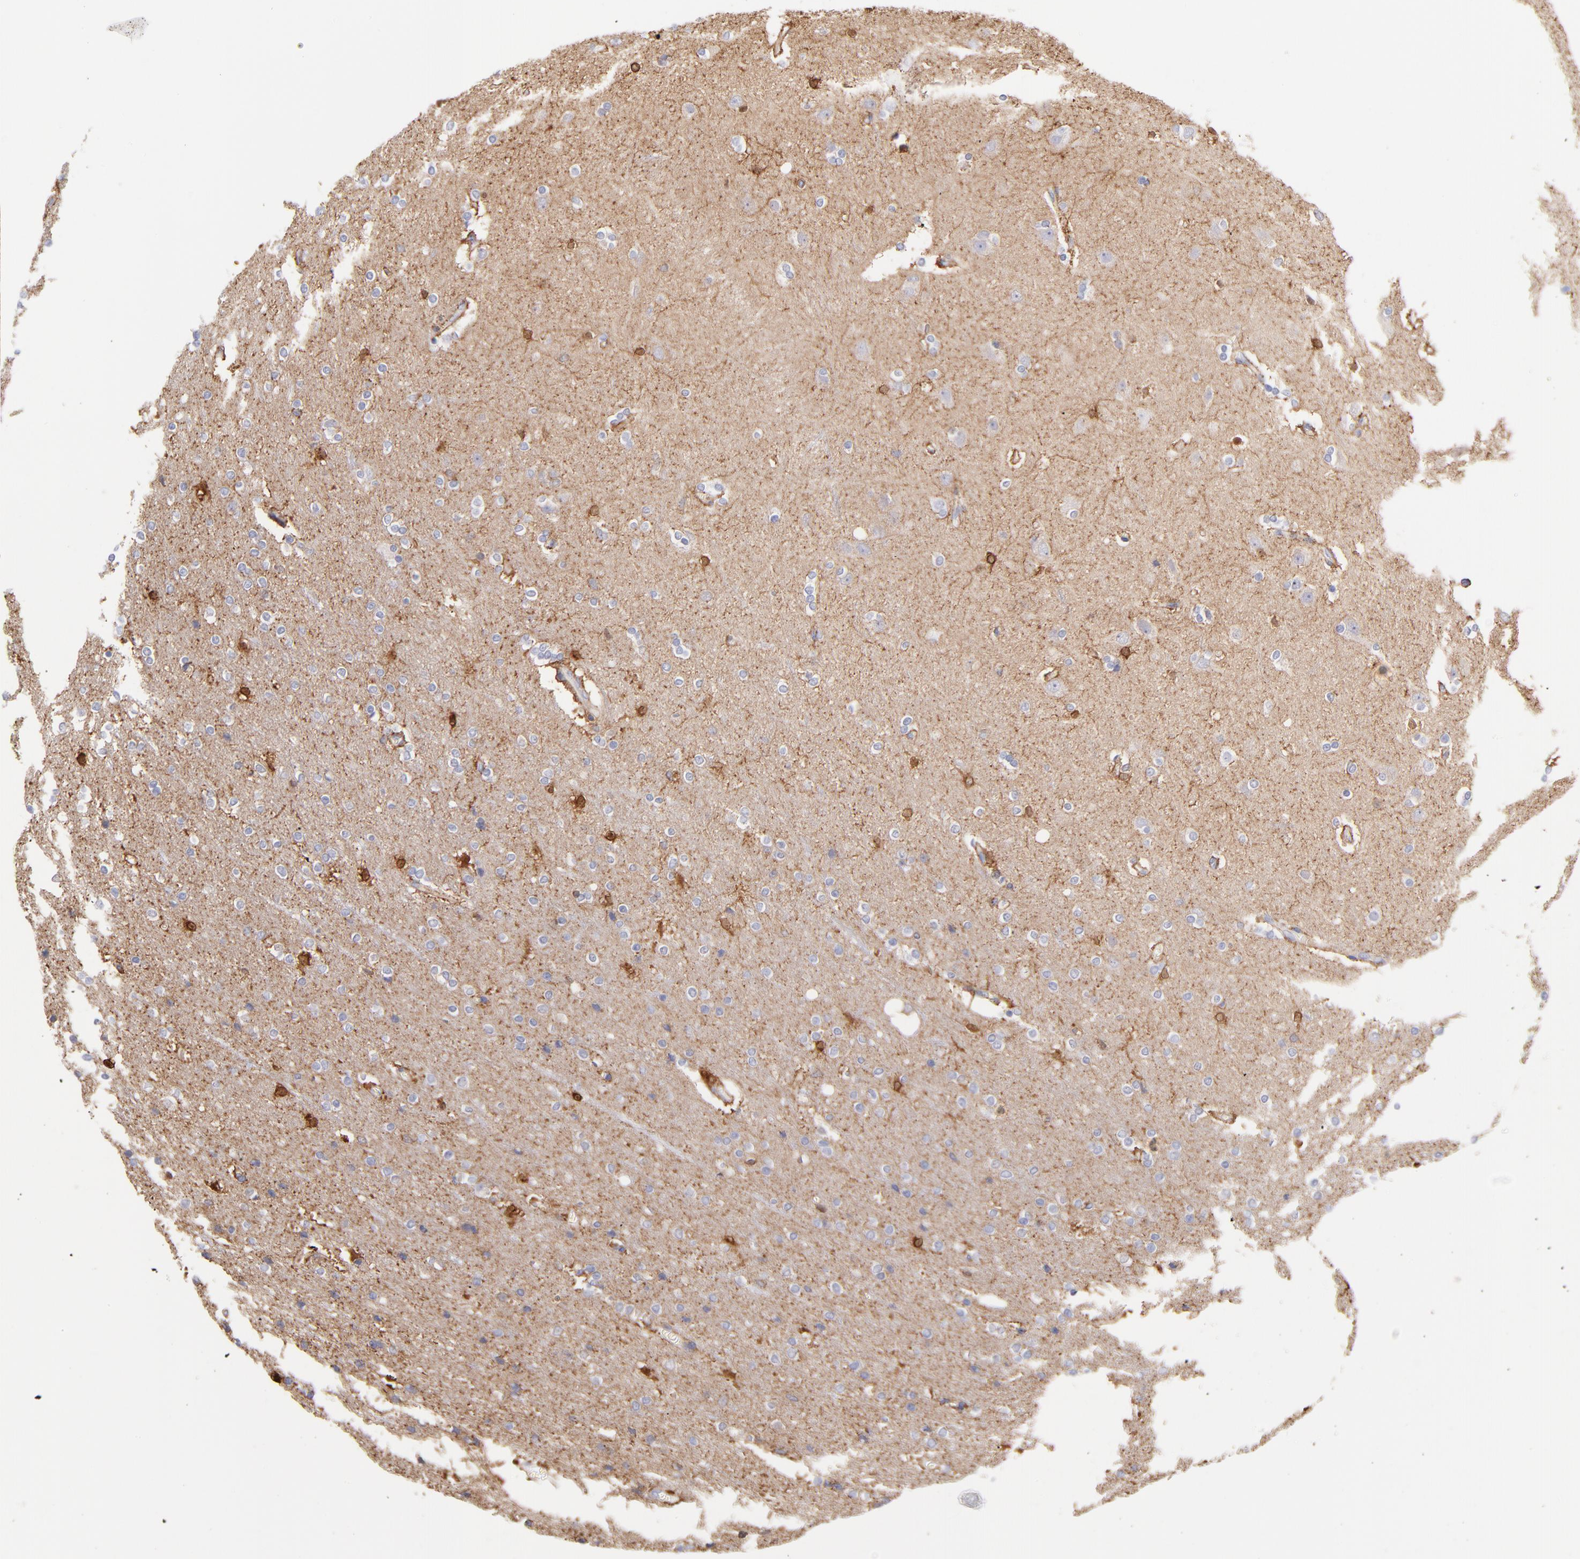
{"staining": {"intensity": "moderate", "quantity": "<25%", "location": "cytoplasmic/membranous"}, "tissue": "cerebral cortex", "cell_type": "Endothelial cells", "image_type": "normal", "snomed": [{"axis": "morphology", "description": "Normal tissue, NOS"}, {"axis": "topography", "description": "Cerebral cortex"}], "caption": "Immunohistochemical staining of unremarkable cerebral cortex reveals <25% levels of moderate cytoplasmic/membranous protein staining in about <25% of endothelial cells. The staining is performed using DAB brown chromogen to label protein expression. The nuclei are counter-stained blue using hematoxylin.", "gene": "PRKCA", "patient": {"sex": "female", "age": 54}}